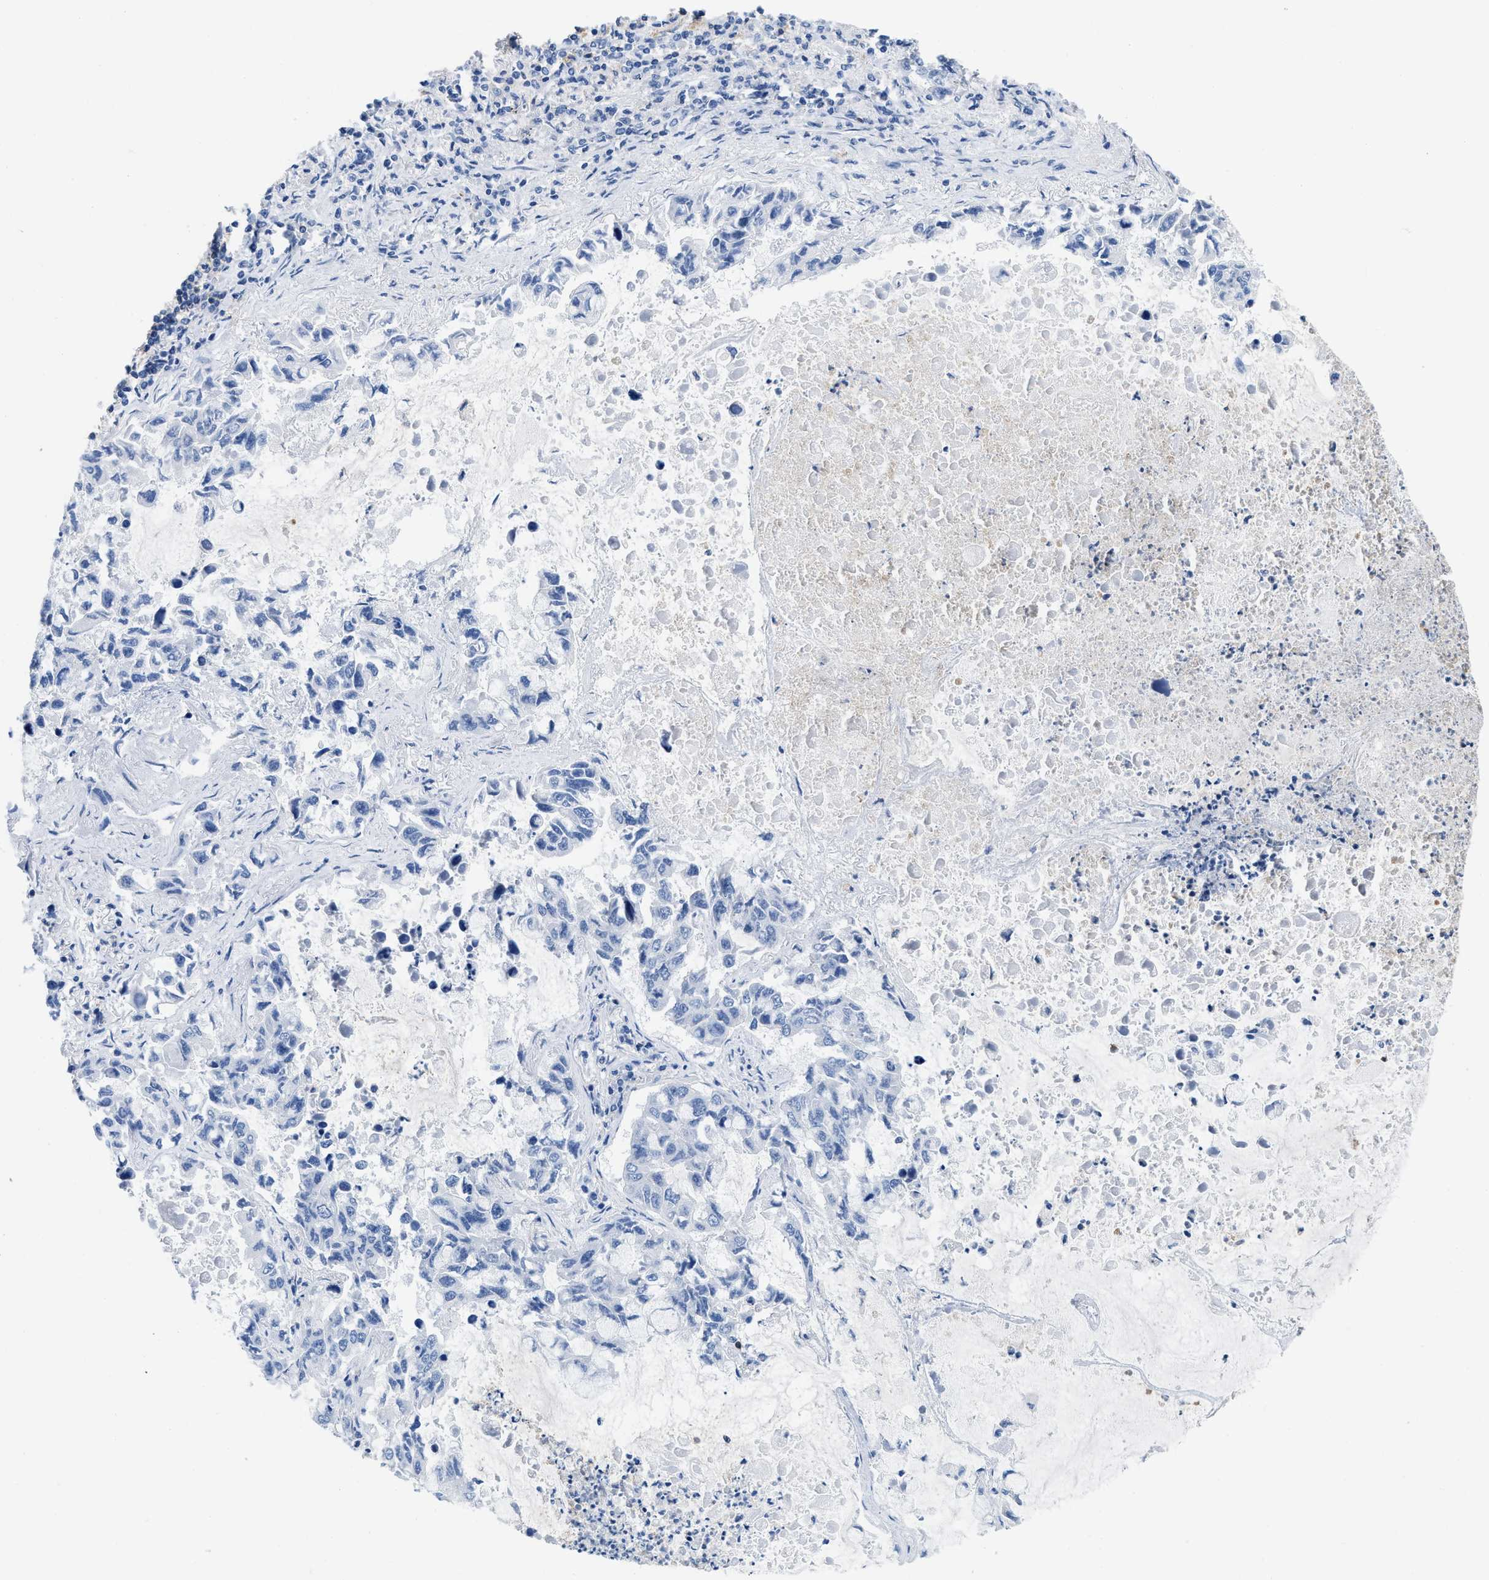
{"staining": {"intensity": "negative", "quantity": "none", "location": "none"}, "tissue": "lung cancer", "cell_type": "Tumor cells", "image_type": "cancer", "snomed": [{"axis": "morphology", "description": "Adenocarcinoma, NOS"}, {"axis": "topography", "description": "Lung"}], "caption": "Lung cancer was stained to show a protein in brown. There is no significant expression in tumor cells. The staining was performed using DAB to visualize the protein expression in brown, while the nuclei were stained in blue with hematoxylin (Magnification: 20x).", "gene": "CR1", "patient": {"sex": "male", "age": 64}}